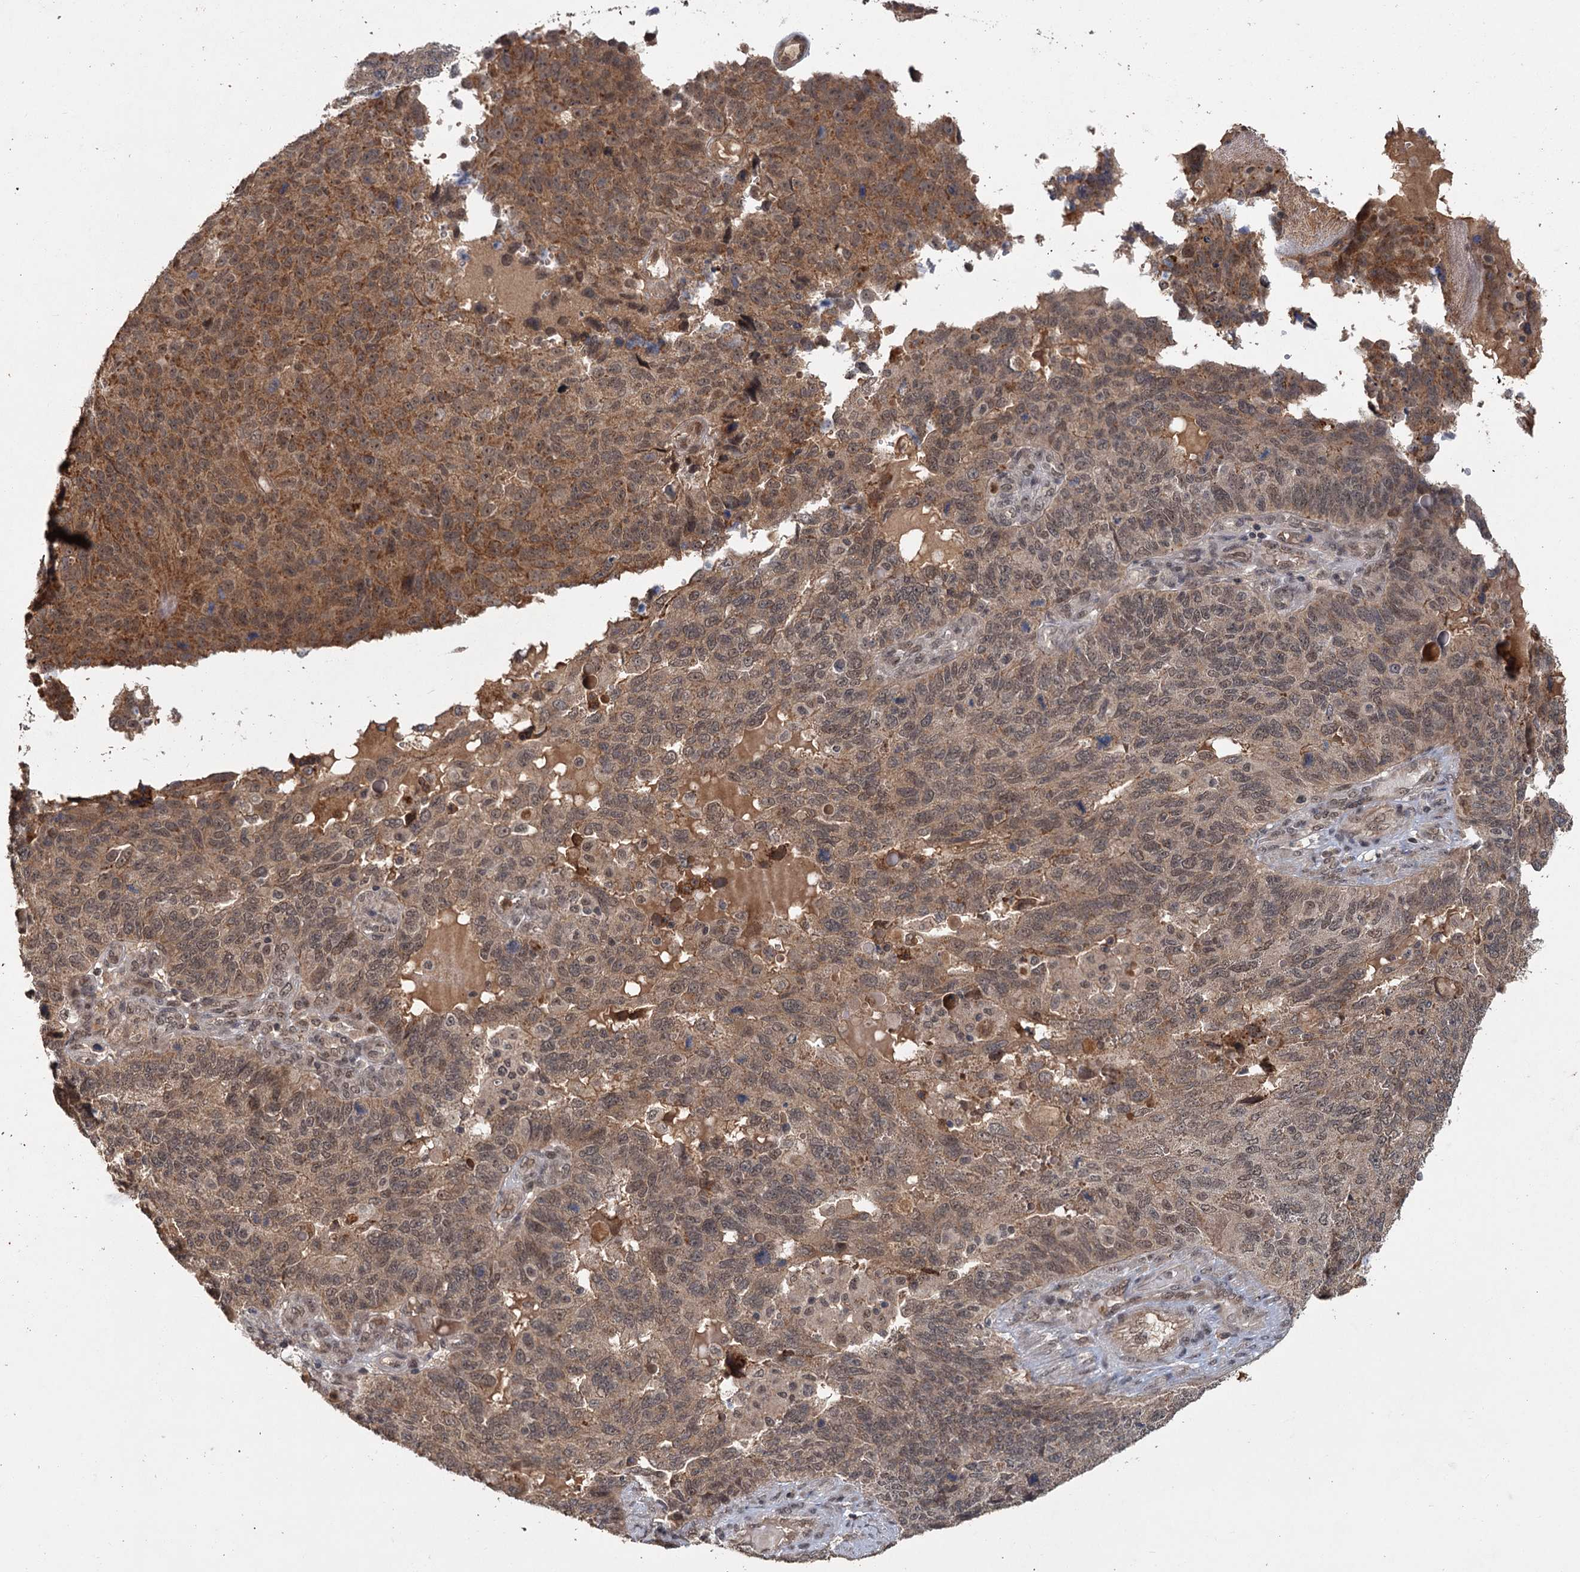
{"staining": {"intensity": "moderate", "quantity": ">75%", "location": "cytoplasmic/membranous,nuclear"}, "tissue": "endometrial cancer", "cell_type": "Tumor cells", "image_type": "cancer", "snomed": [{"axis": "morphology", "description": "Adenocarcinoma, NOS"}, {"axis": "topography", "description": "Endometrium"}], "caption": "Brown immunohistochemical staining in adenocarcinoma (endometrial) reveals moderate cytoplasmic/membranous and nuclear positivity in approximately >75% of tumor cells.", "gene": "KANSL2", "patient": {"sex": "female", "age": 66}}